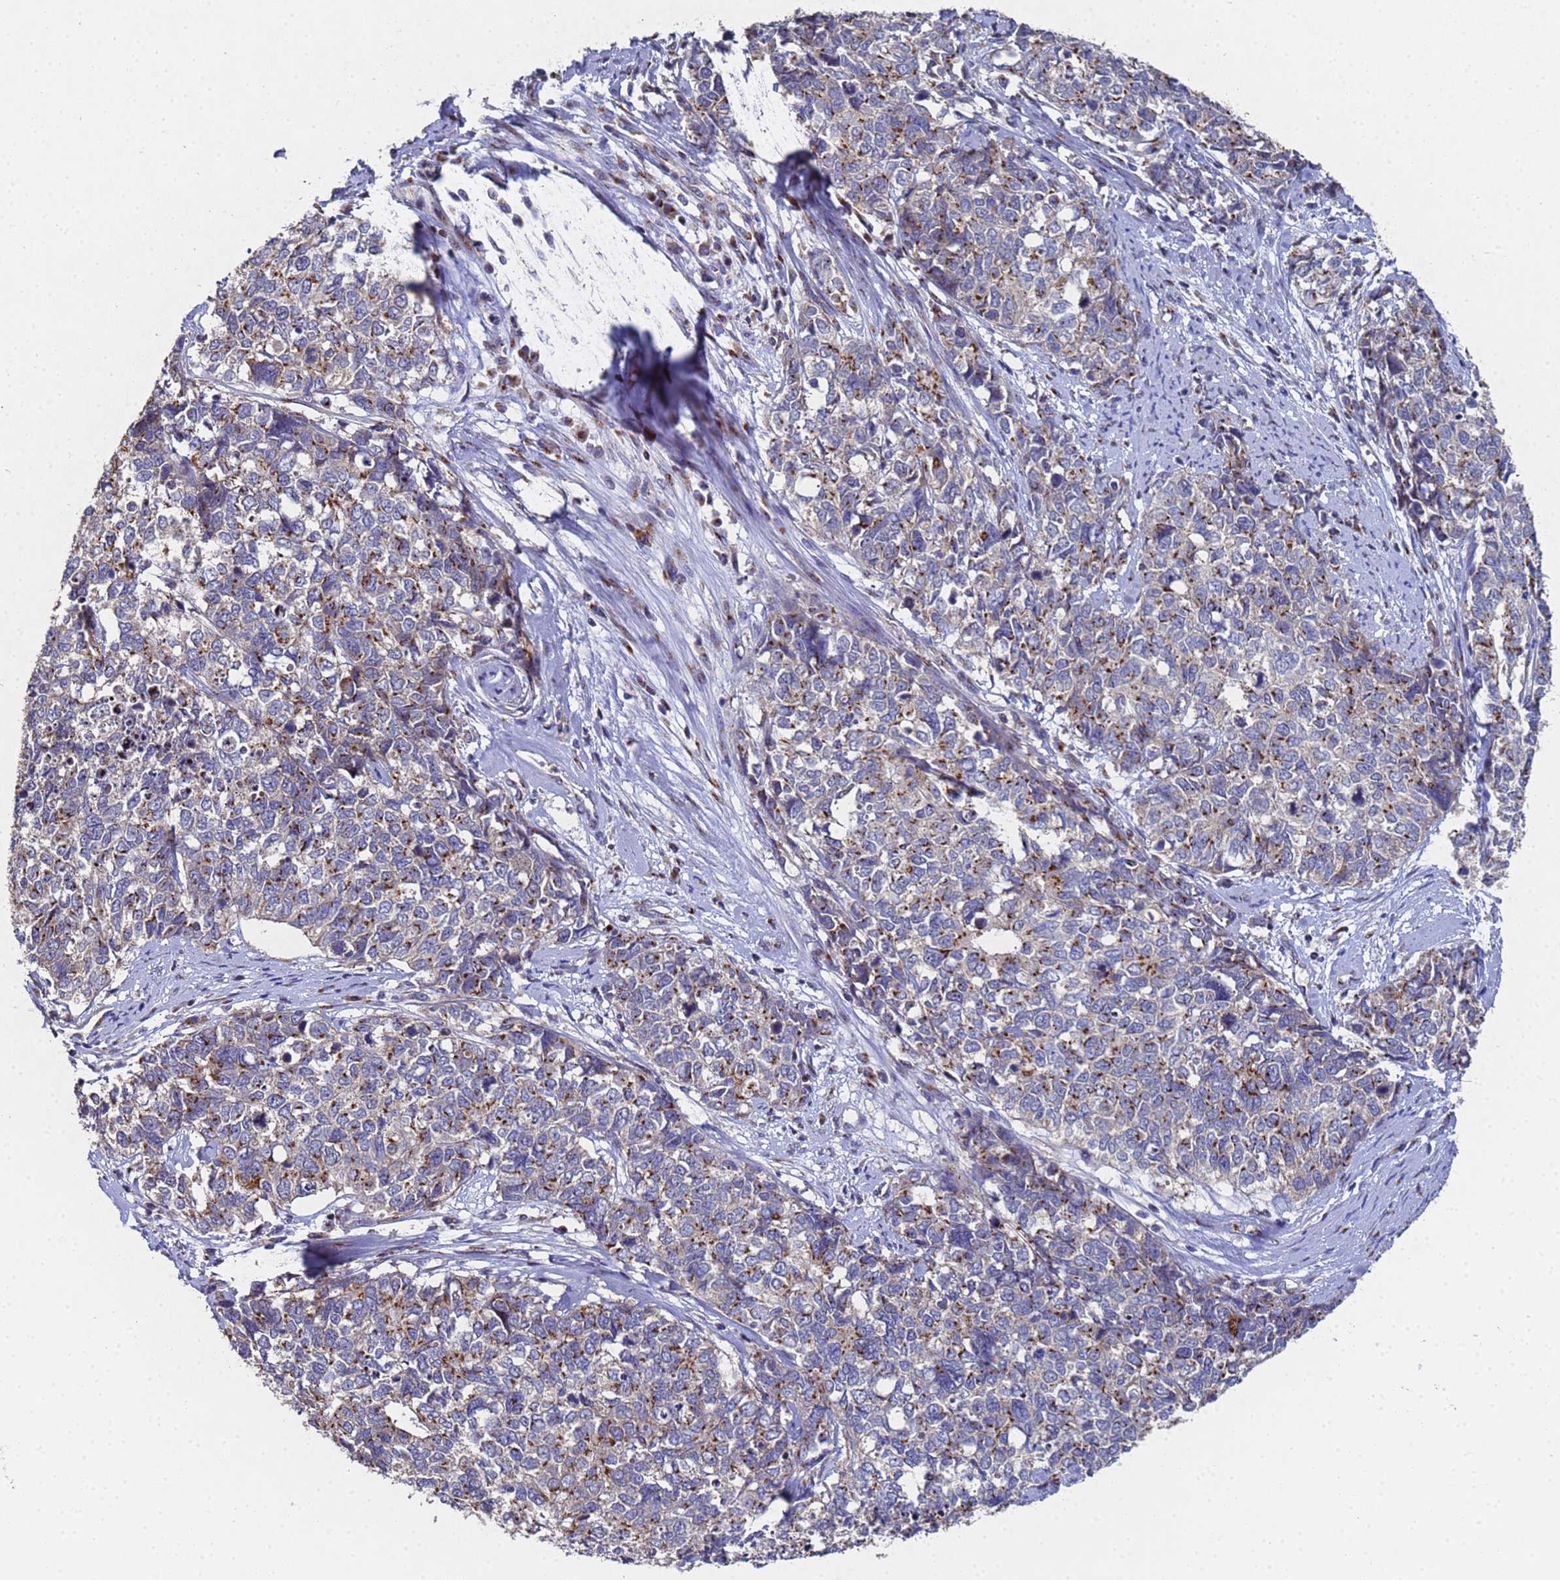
{"staining": {"intensity": "moderate", "quantity": "25%-75%", "location": "cytoplasmic/membranous"}, "tissue": "cervical cancer", "cell_type": "Tumor cells", "image_type": "cancer", "snomed": [{"axis": "morphology", "description": "Squamous cell carcinoma, NOS"}, {"axis": "topography", "description": "Cervix"}], "caption": "IHC staining of cervical cancer, which demonstrates medium levels of moderate cytoplasmic/membranous positivity in approximately 25%-75% of tumor cells indicating moderate cytoplasmic/membranous protein staining. The staining was performed using DAB (brown) for protein detection and nuclei were counterstained in hematoxylin (blue).", "gene": "NSUN6", "patient": {"sex": "female", "age": 63}}